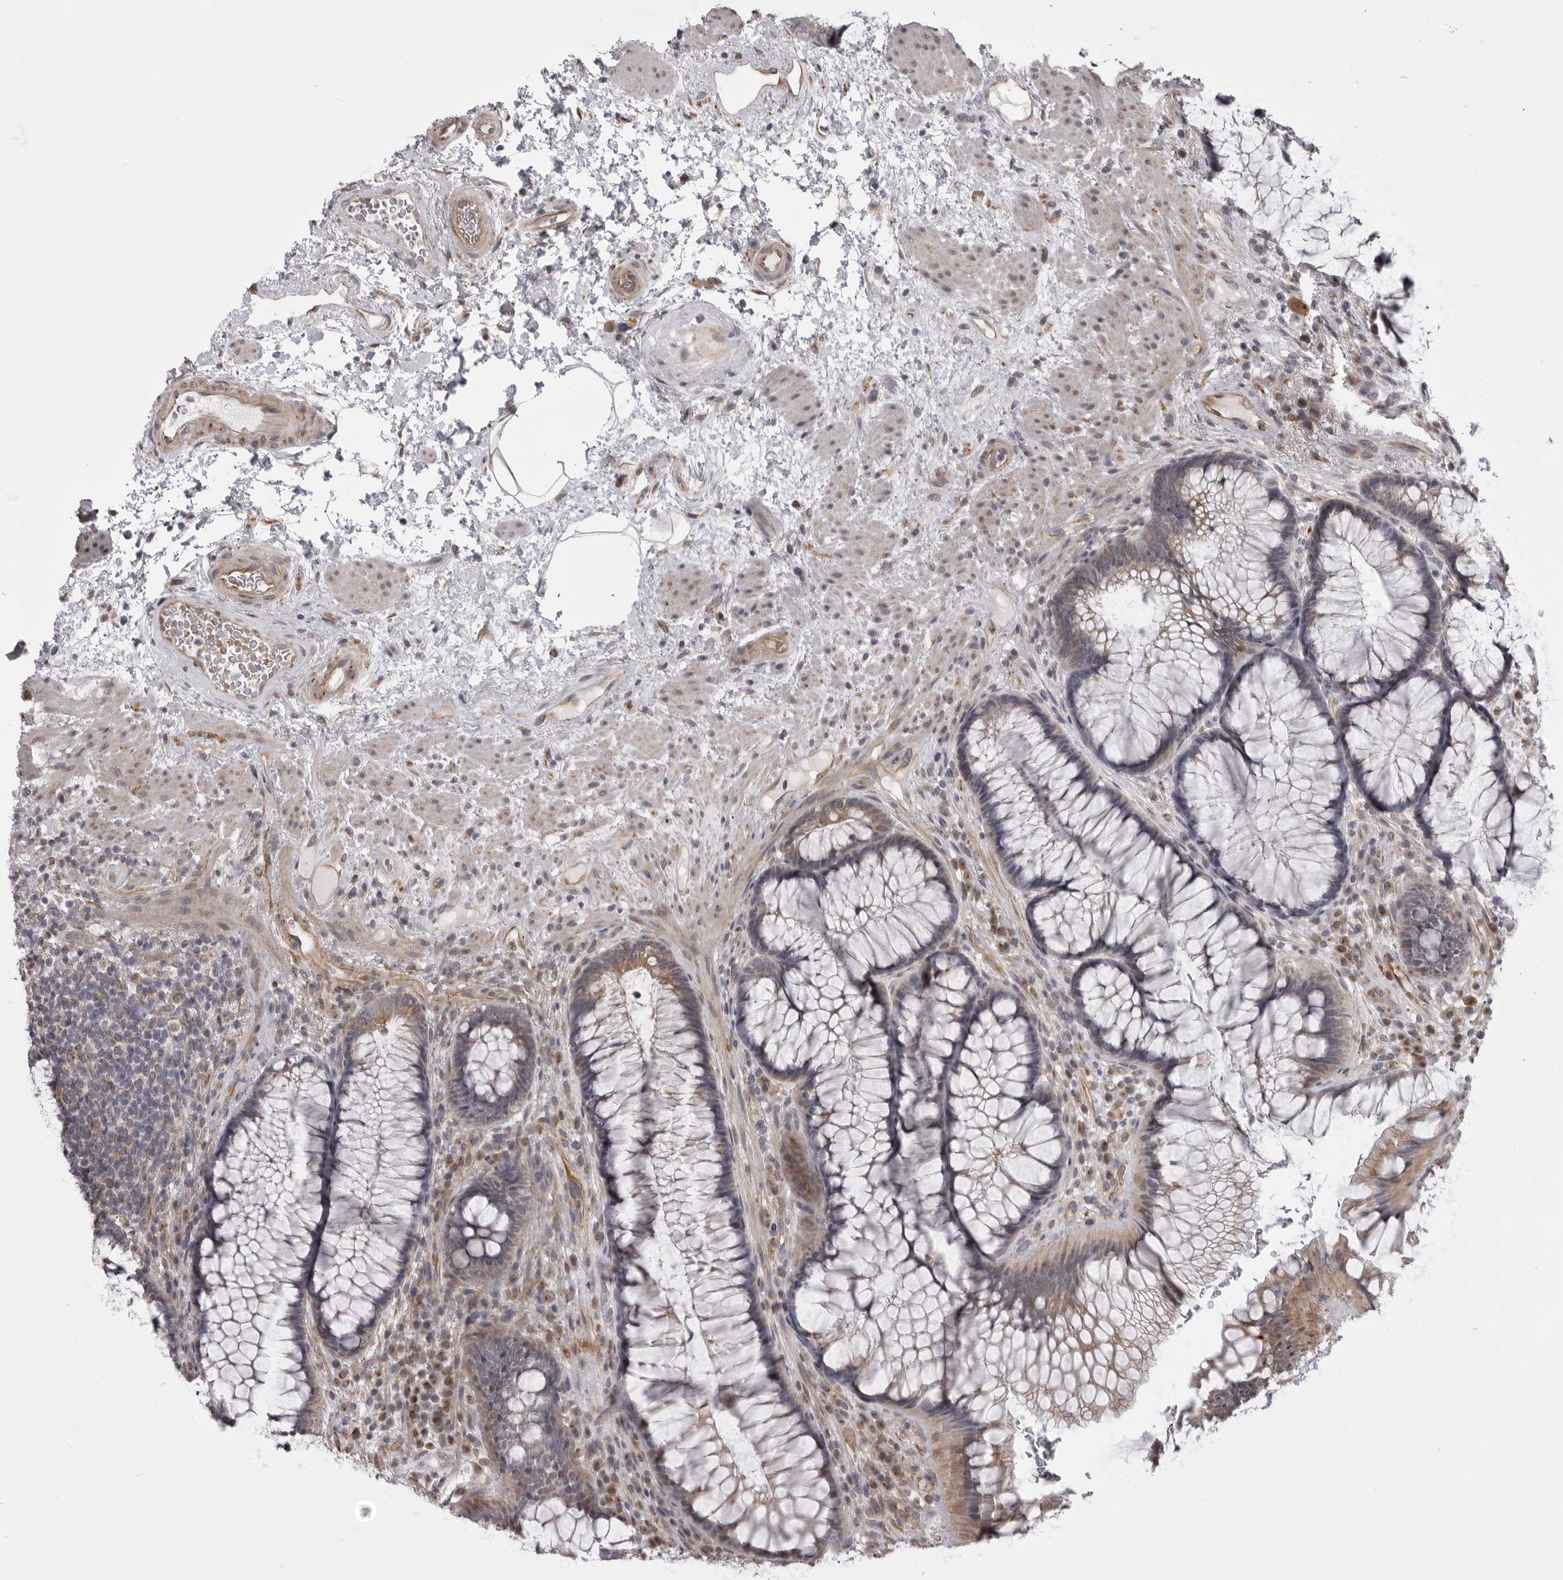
{"staining": {"intensity": "weak", "quantity": ">75%", "location": "cytoplasmic/membranous"}, "tissue": "rectum", "cell_type": "Glandular cells", "image_type": "normal", "snomed": [{"axis": "morphology", "description": "Normal tissue, NOS"}, {"axis": "topography", "description": "Rectum"}], "caption": "The histopathology image shows immunohistochemical staining of unremarkable rectum. There is weak cytoplasmic/membranous positivity is seen in about >75% of glandular cells. Nuclei are stained in blue.", "gene": "EPHA10", "patient": {"sex": "male", "age": 51}}